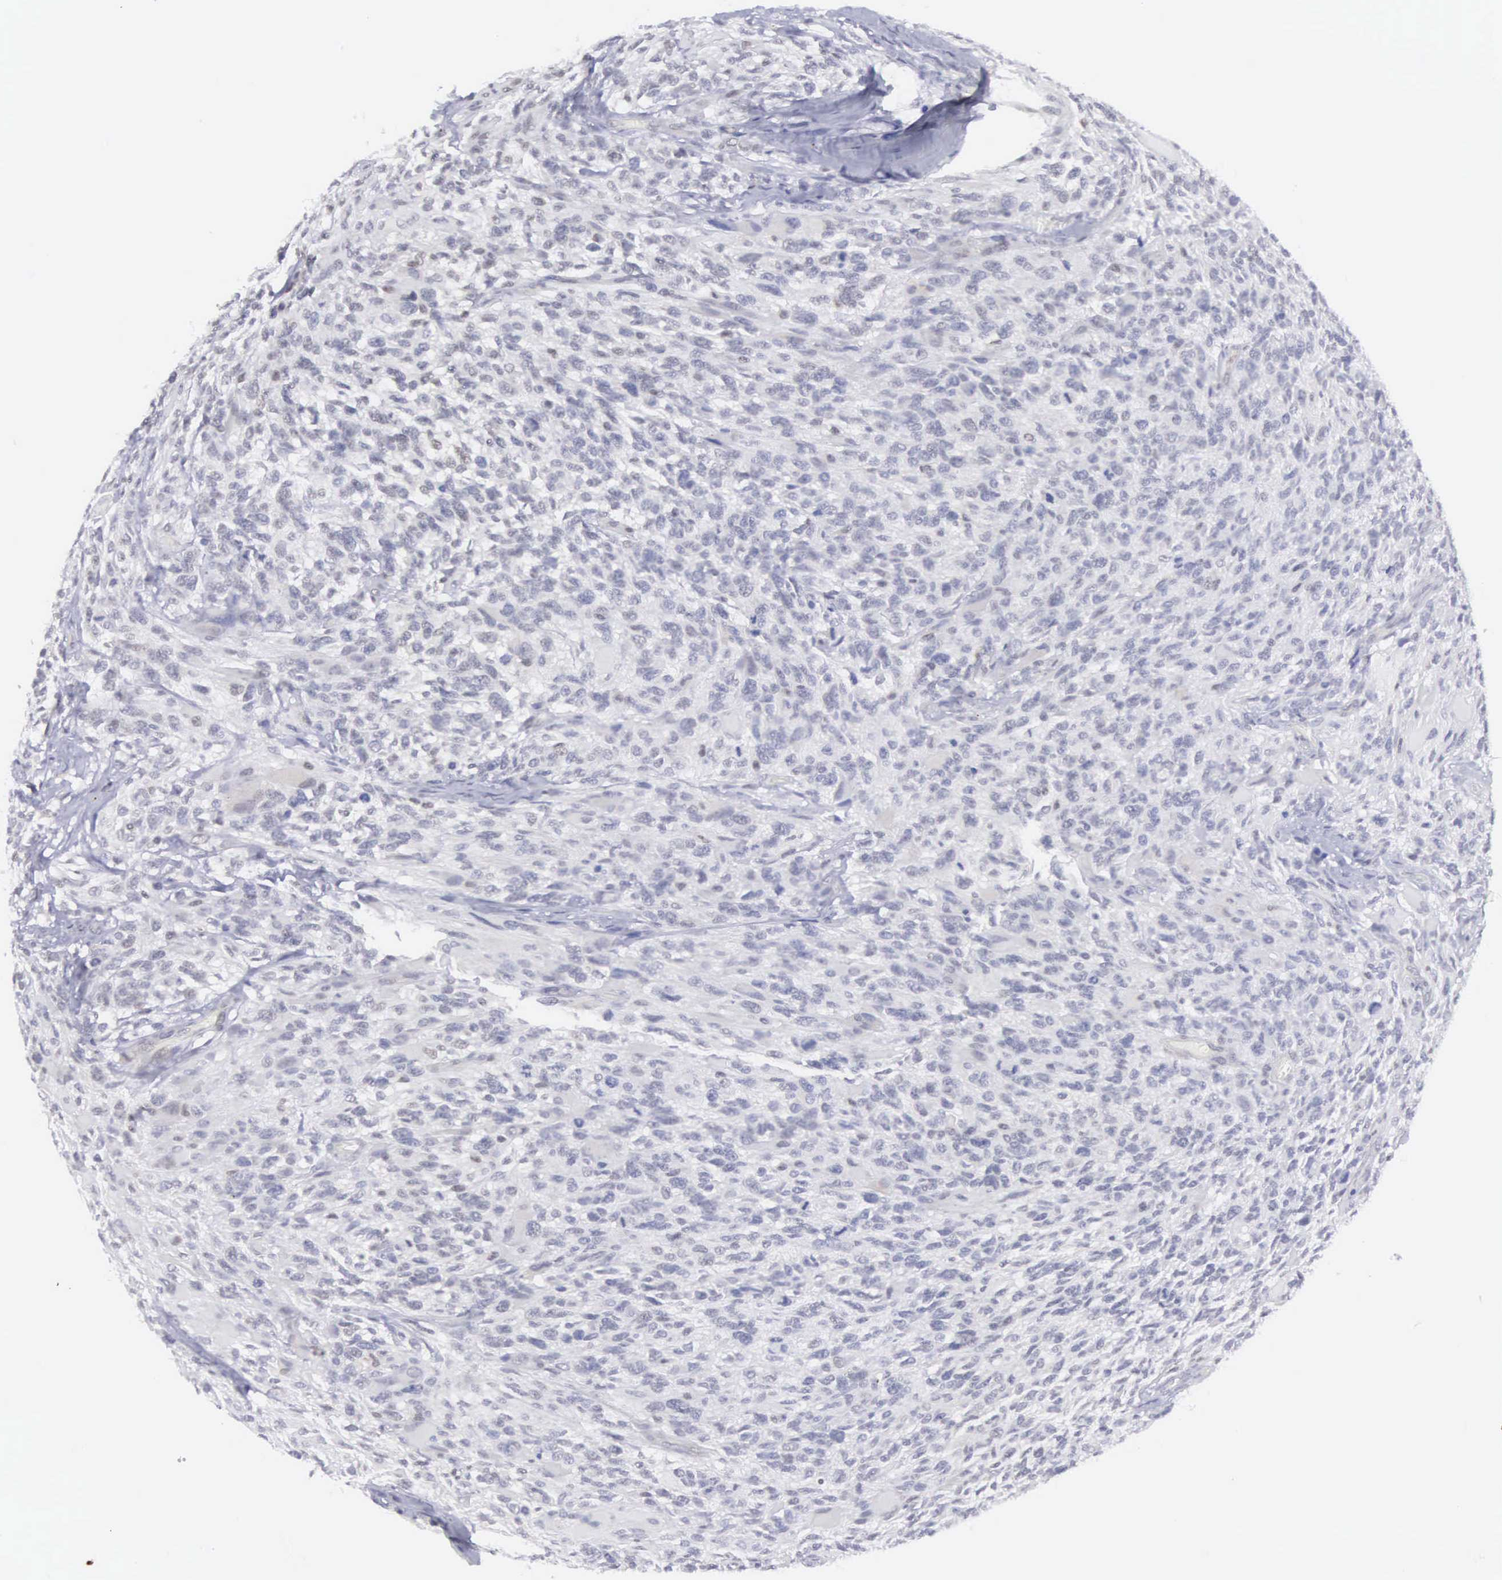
{"staining": {"intensity": "negative", "quantity": "none", "location": "none"}, "tissue": "glioma", "cell_type": "Tumor cells", "image_type": "cancer", "snomed": [{"axis": "morphology", "description": "Glioma, malignant, High grade"}, {"axis": "topography", "description": "Brain"}], "caption": "IHC image of glioma stained for a protein (brown), which exhibits no expression in tumor cells. (Brightfield microscopy of DAB (3,3'-diaminobenzidine) immunohistochemistry at high magnification).", "gene": "ETV6", "patient": {"sex": "male", "age": 69}}